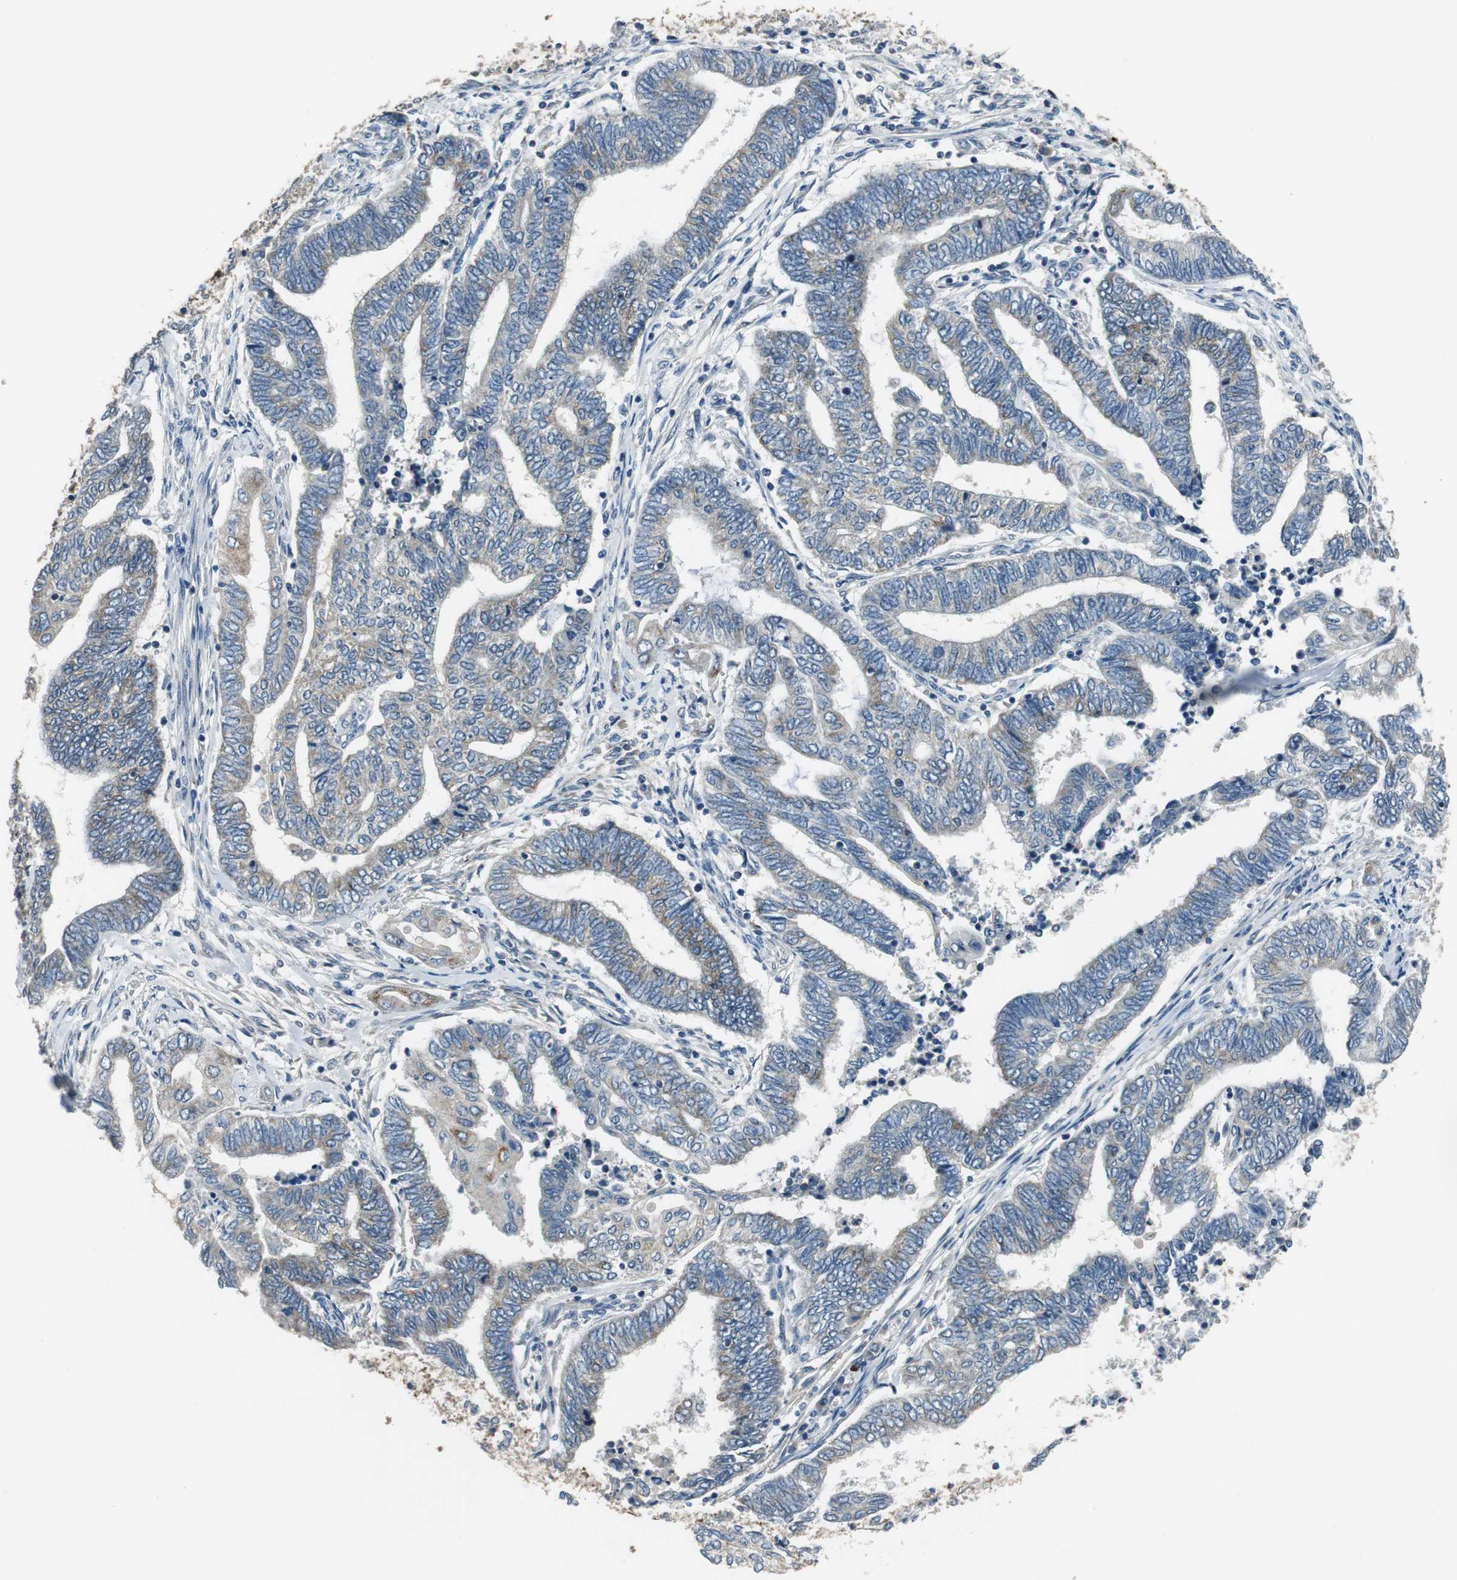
{"staining": {"intensity": "weak", "quantity": "<25%", "location": "cytoplasmic/membranous"}, "tissue": "endometrial cancer", "cell_type": "Tumor cells", "image_type": "cancer", "snomed": [{"axis": "morphology", "description": "Adenocarcinoma, NOS"}, {"axis": "topography", "description": "Uterus"}, {"axis": "topography", "description": "Endometrium"}], "caption": "DAB immunohistochemical staining of endometrial cancer (adenocarcinoma) demonstrates no significant positivity in tumor cells. (Stains: DAB (3,3'-diaminobenzidine) immunohistochemistry (IHC) with hematoxylin counter stain, Microscopy: brightfield microscopy at high magnification).", "gene": "MTIF2", "patient": {"sex": "female", "age": 70}}